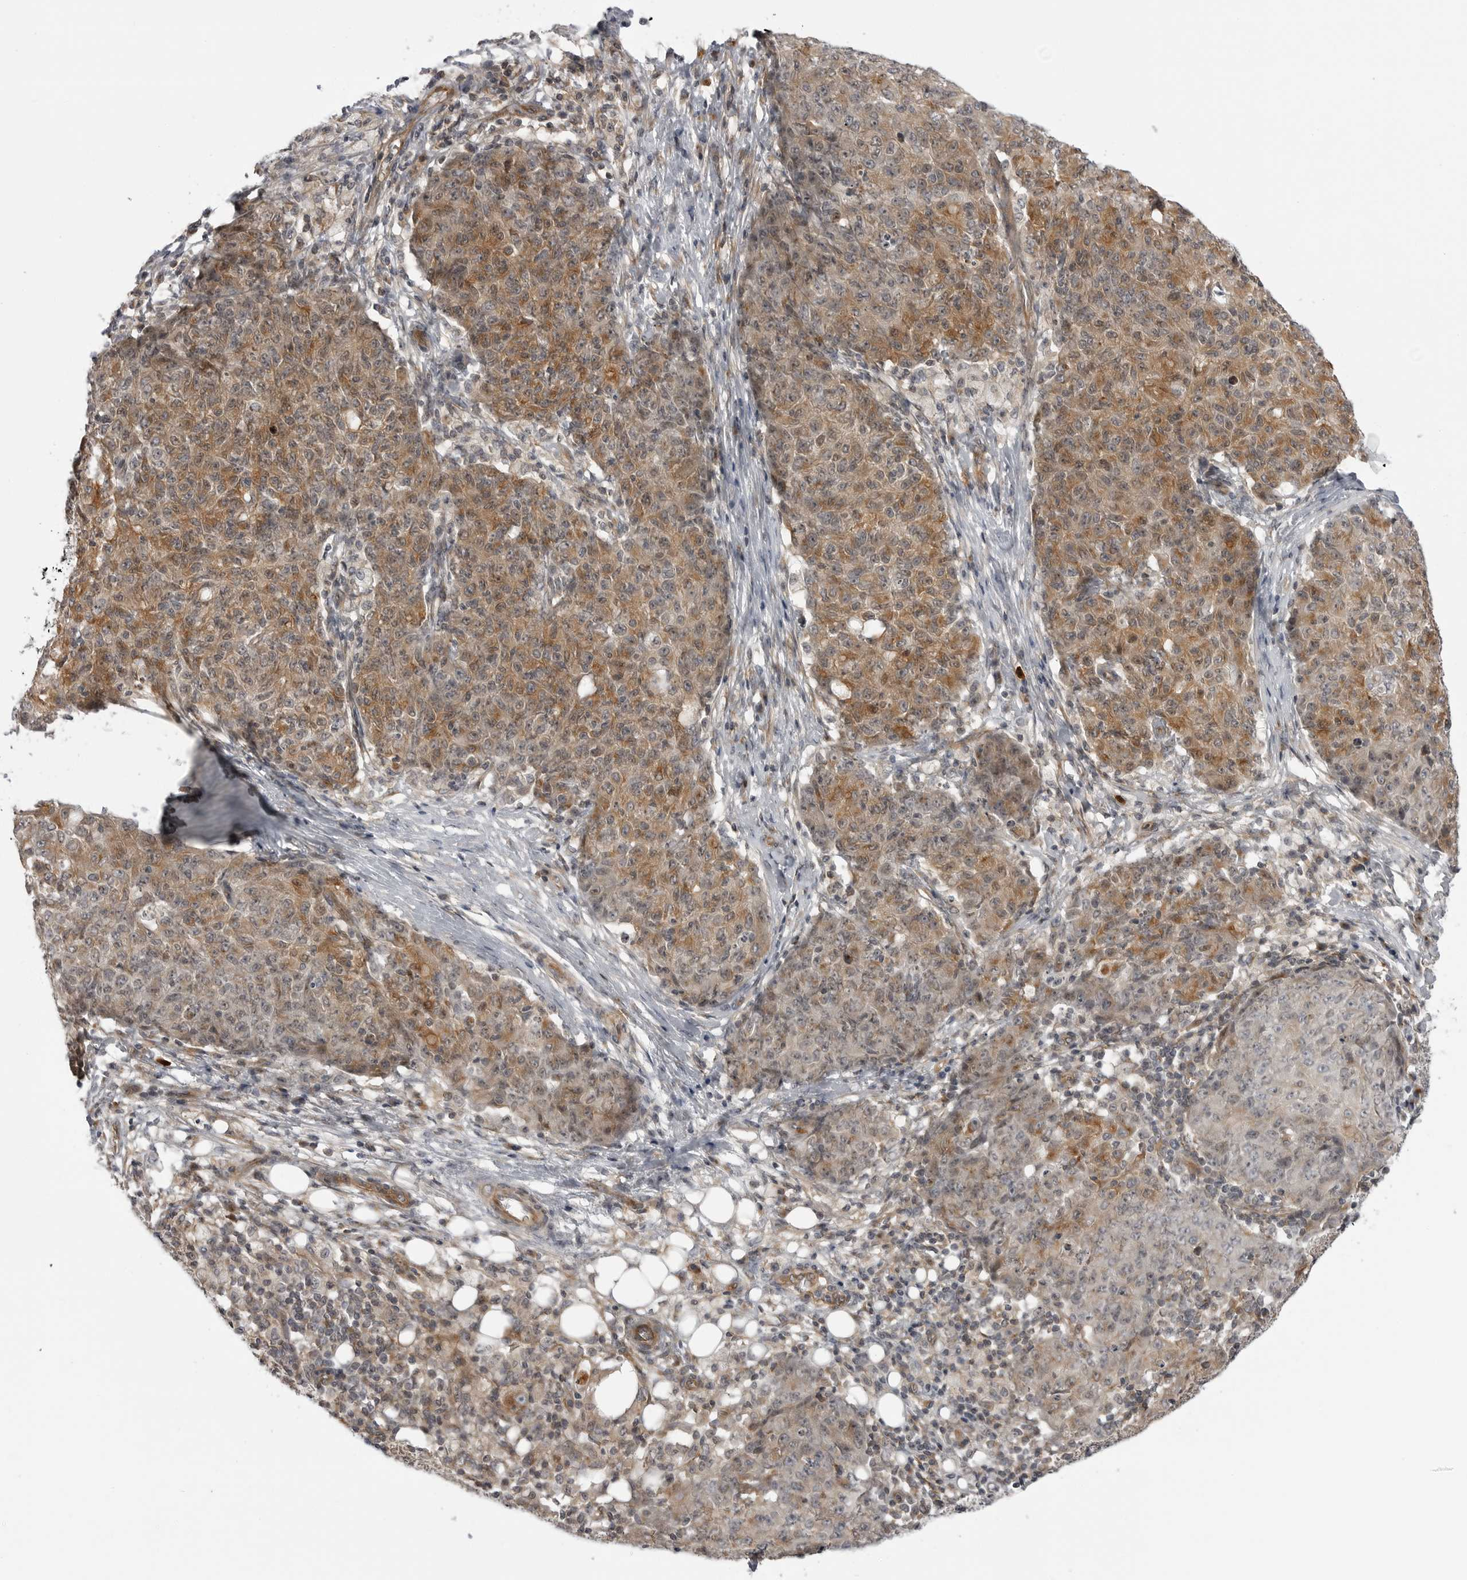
{"staining": {"intensity": "moderate", "quantity": ">75%", "location": "cytoplasmic/membranous"}, "tissue": "ovarian cancer", "cell_type": "Tumor cells", "image_type": "cancer", "snomed": [{"axis": "morphology", "description": "Carcinoma, endometroid"}, {"axis": "topography", "description": "Ovary"}], "caption": "IHC photomicrograph of neoplastic tissue: endometroid carcinoma (ovarian) stained using immunohistochemistry displays medium levels of moderate protein expression localized specifically in the cytoplasmic/membranous of tumor cells, appearing as a cytoplasmic/membranous brown color.", "gene": "LRRC45", "patient": {"sex": "female", "age": 42}}